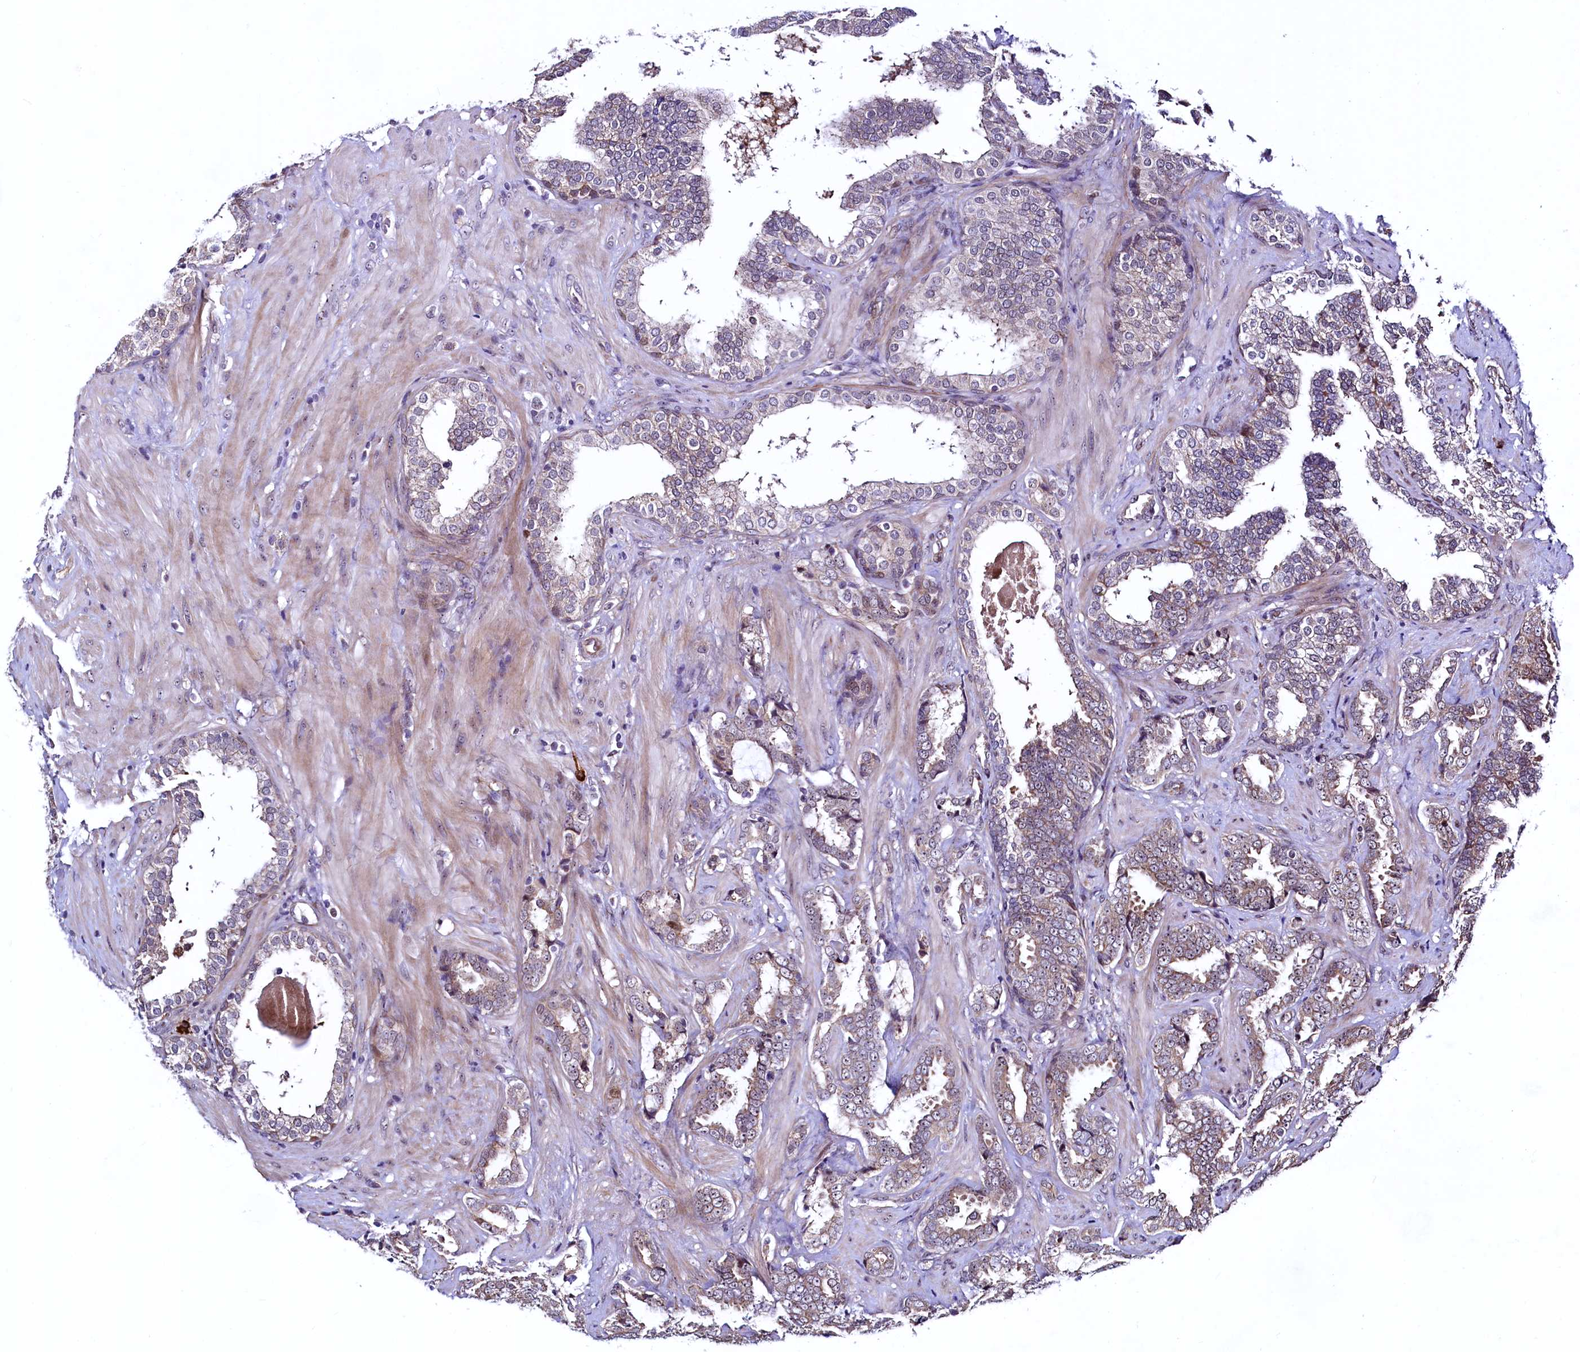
{"staining": {"intensity": "weak", "quantity": "25%-75%", "location": "cytoplasmic/membranous"}, "tissue": "prostate cancer", "cell_type": "Tumor cells", "image_type": "cancer", "snomed": [{"axis": "morphology", "description": "Adenocarcinoma, High grade"}, {"axis": "topography", "description": "Prostate and seminal vesicle, NOS"}], "caption": "IHC (DAB (3,3'-diaminobenzidine)) staining of prostate high-grade adenocarcinoma demonstrates weak cytoplasmic/membranous protein expression in about 25%-75% of tumor cells.", "gene": "RBFA", "patient": {"sex": "male", "age": 67}}